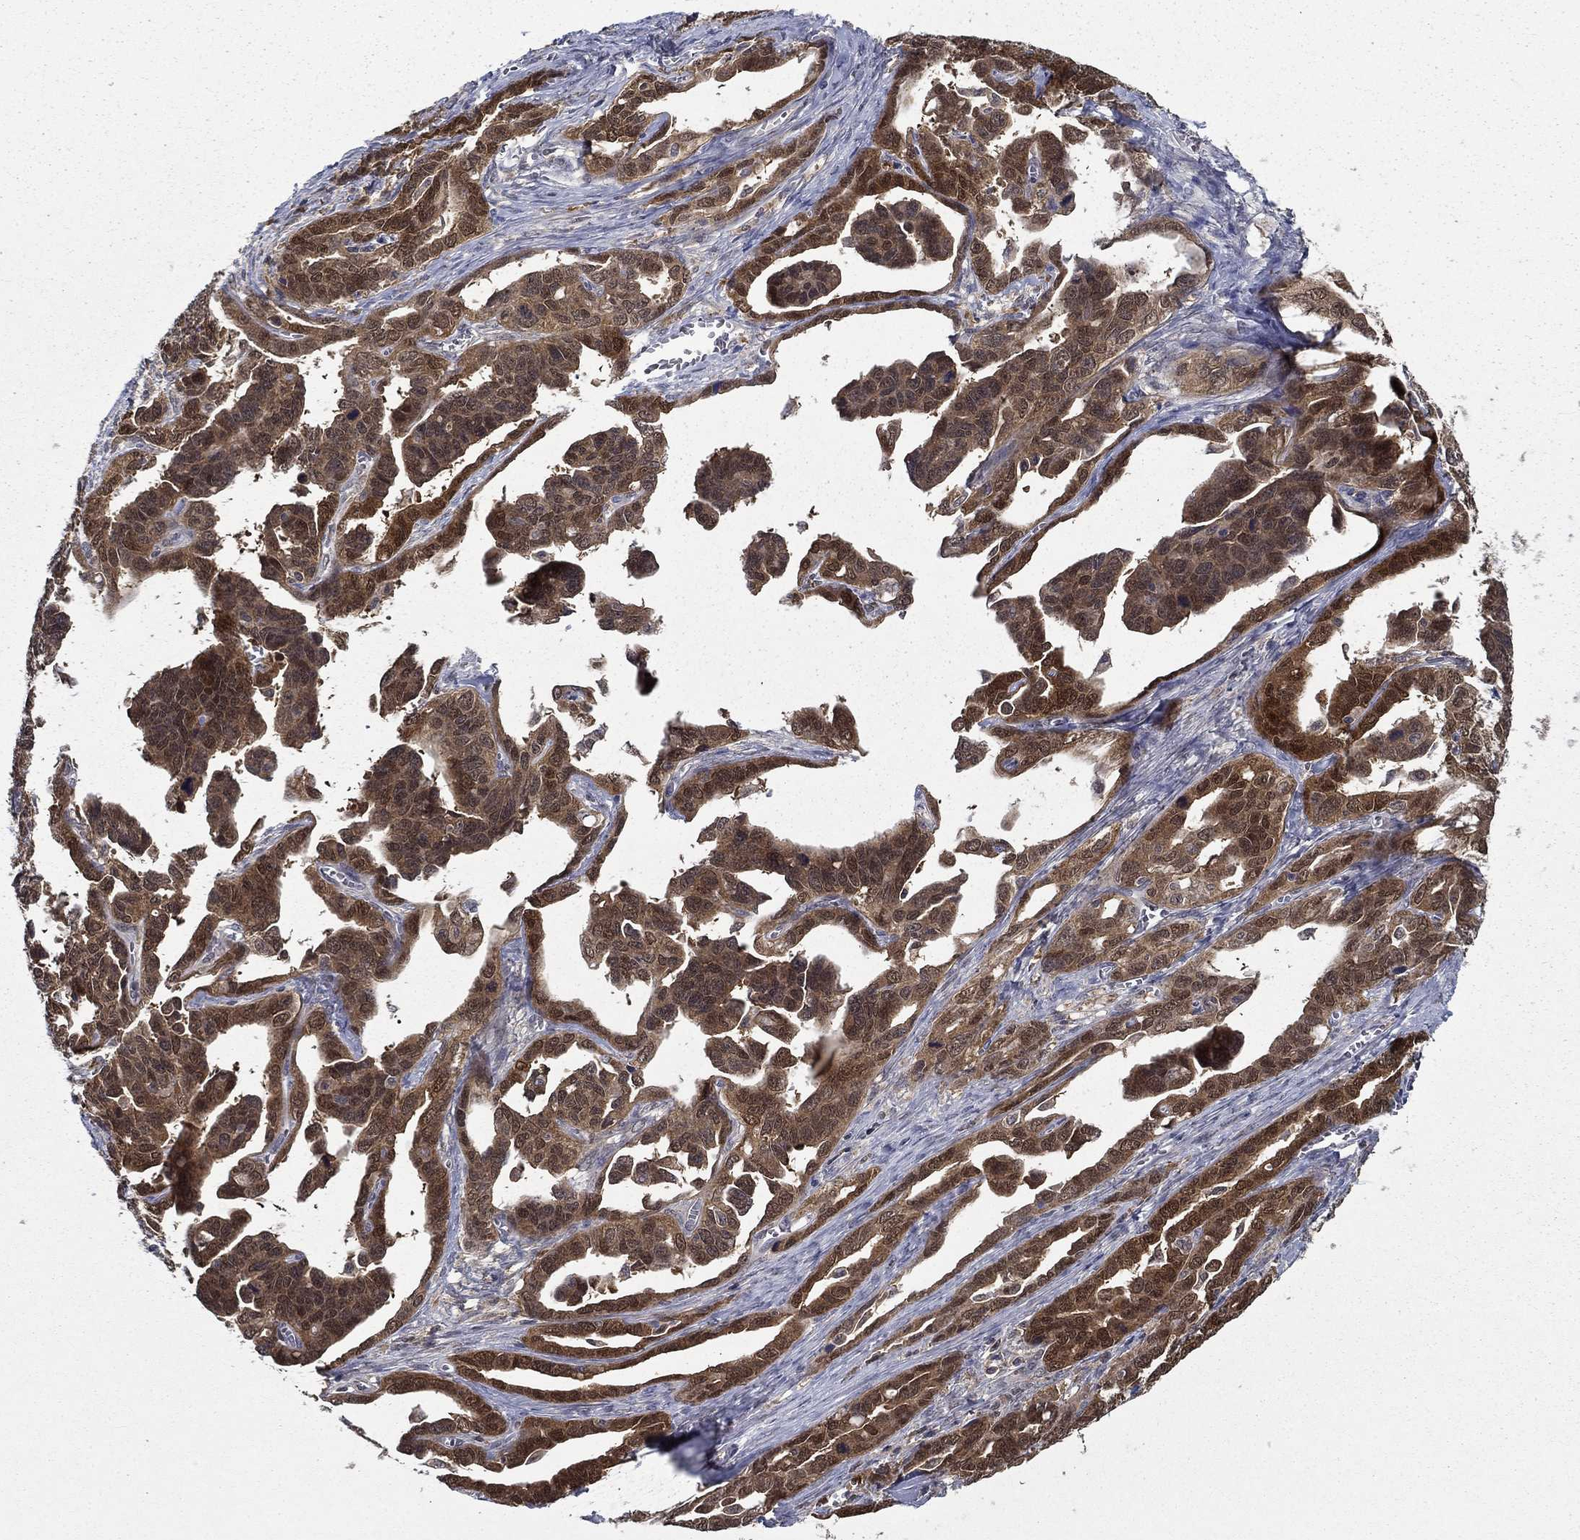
{"staining": {"intensity": "moderate", "quantity": ">75%", "location": "cytoplasmic/membranous"}, "tissue": "ovarian cancer", "cell_type": "Tumor cells", "image_type": "cancer", "snomed": [{"axis": "morphology", "description": "Cystadenocarcinoma, serous, NOS"}, {"axis": "topography", "description": "Ovary"}], "caption": "A high-resolution photomicrograph shows immunohistochemistry (IHC) staining of ovarian cancer, which shows moderate cytoplasmic/membranous positivity in approximately >75% of tumor cells.", "gene": "NIT2", "patient": {"sex": "female", "age": 69}}